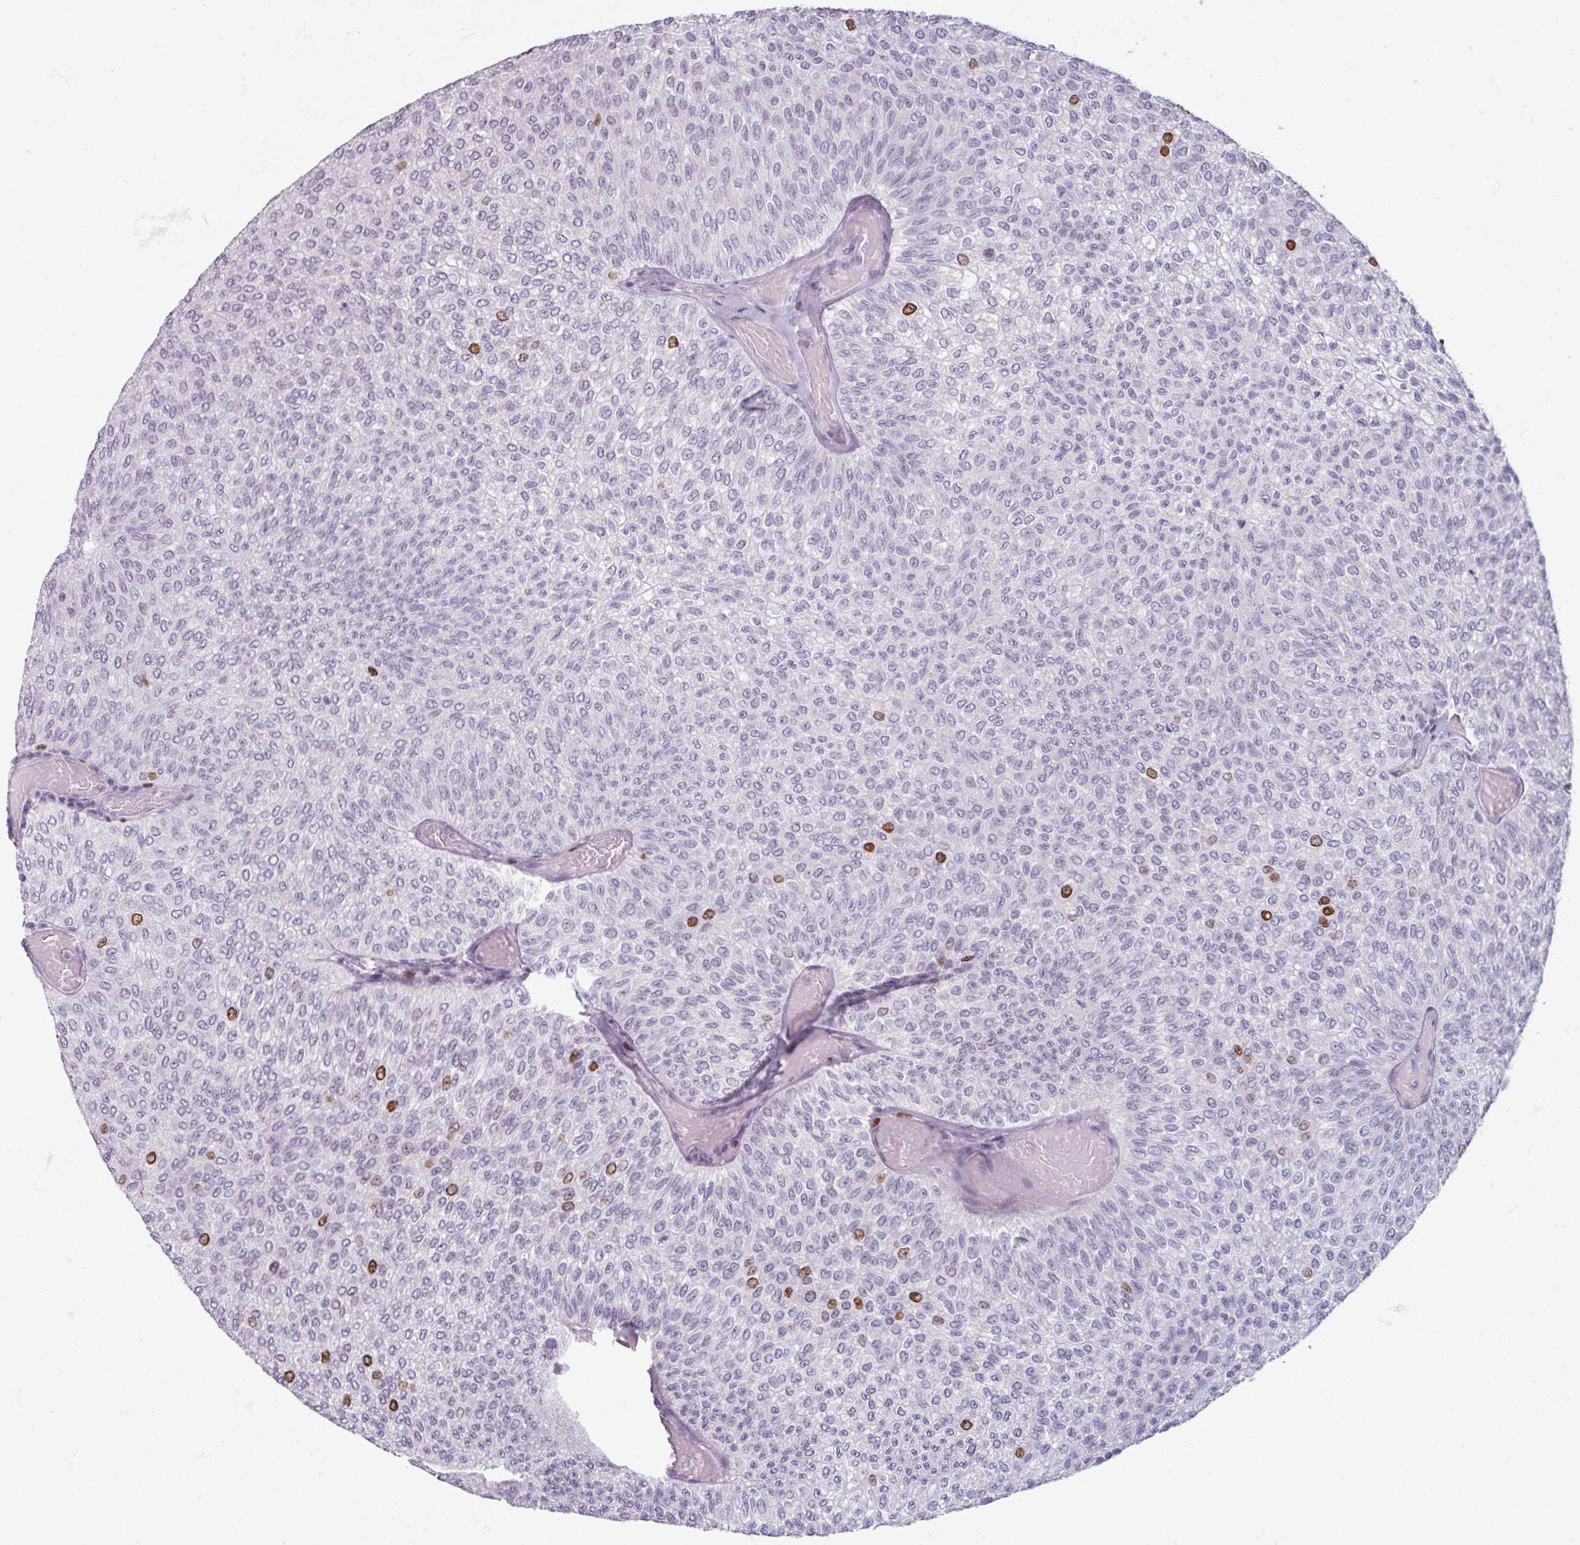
{"staining": {"intensity": "strong", "quantity": "<25%", "location": "nuclear"}, "tissue": "urothelial cancer", "cell_type": "Tumor cells", "image_type": "cancer", "snomed": [{"axis": "morphology", "description": "Urothelial carcinoma, Low grade"}, {"axis": "topography", "description": "Urinary bladder"}], "caption": "Brown immunohistochemical staining in urothelial cancer demonstrates strong nuclear positivity in about <25% of tumor cells.", "gene": "ATAD2", "patient": {"sex": "male", "age": 78}}